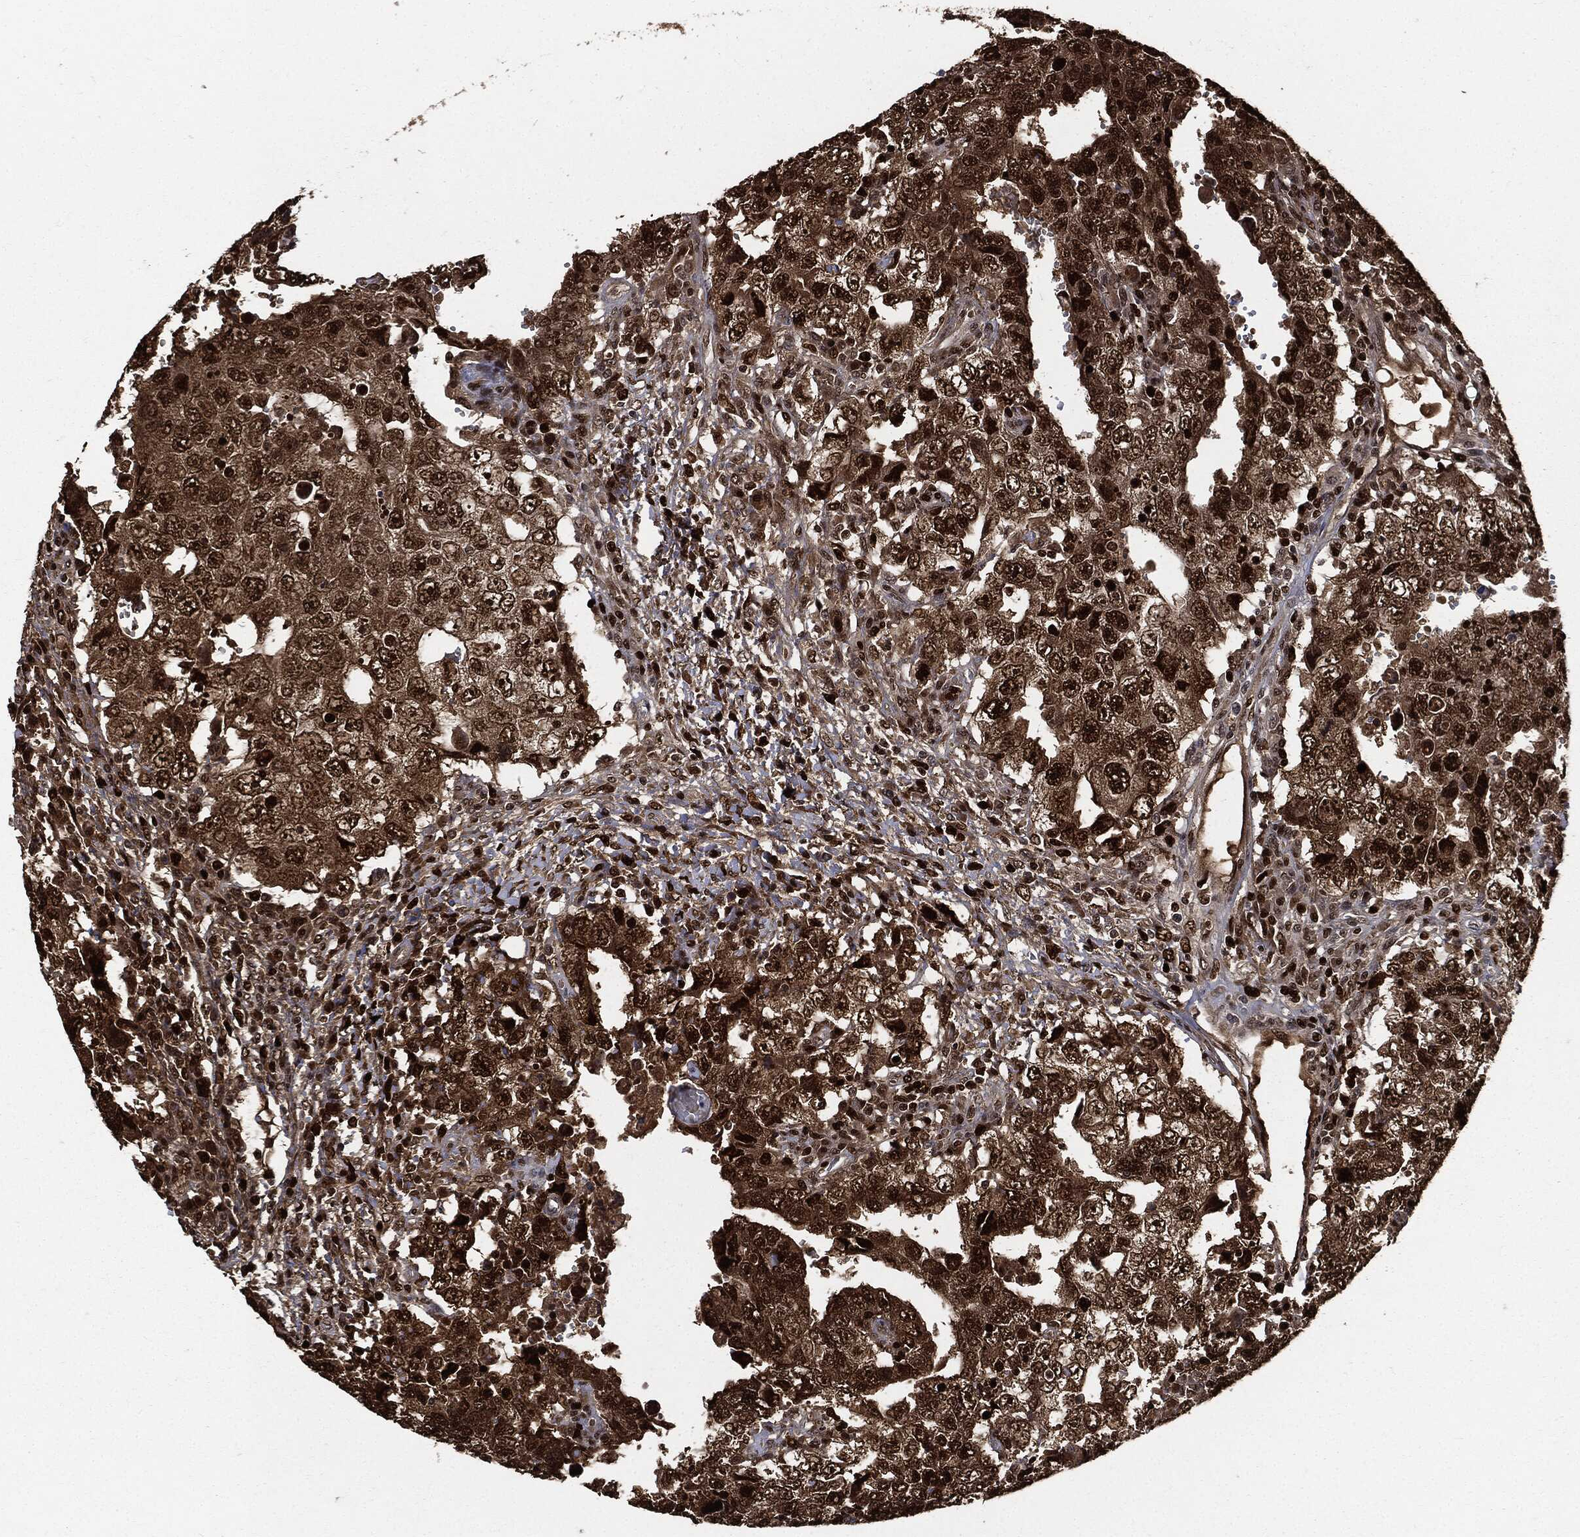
{"staining": {"intensity": "strong", "quantity": ">75%", "location": "cytoplasmic/membranous,nuclear"}, "tissue": "testis cancer", "cell_type": "Tumor cells", "image_type": "cancer", "snomed": [{"axis": "morphology", "description": "Carcinoma, Embryonal, NOS"}, {"axis": "topography", "description": "Testis"}], "caption": "Tumor cells display strong cytoplasmic/membranous and nuclear positivity in approximately >75% of cells in testis embryonal carcinoma.", "gene": "PCNA", "patient": {"sex": "male", "age": 26}}